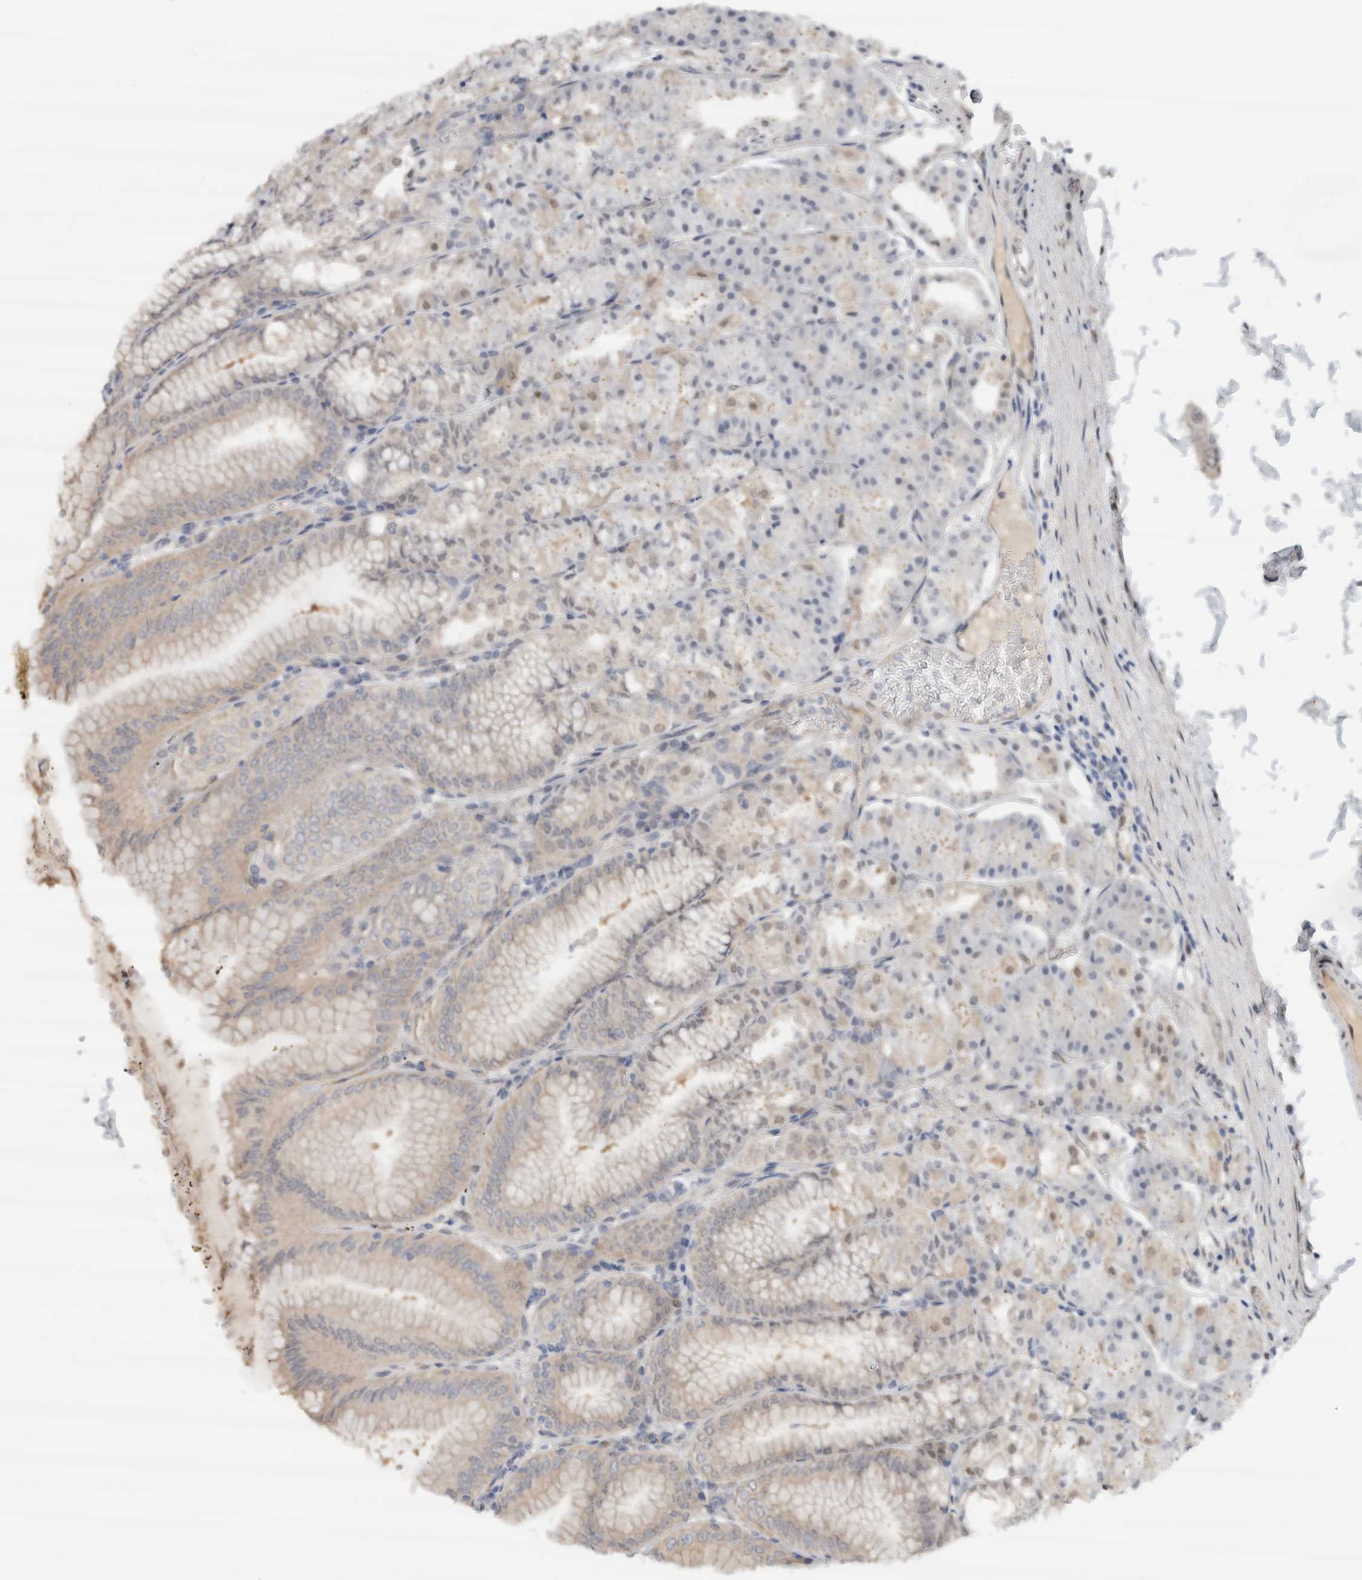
{"staining": {"intensity": "weak", "quantity": "25%-75%", "location": "cytoplasmic/membranous,nuclear"}, "tissue": "stomach", "cell_type": "Glandular cells", "image_type": "normal", "snomed": [{"axis": "morphology", "description": "Normal tissue, NOS"}, {"axis": "topography", "description": "Stomach, lower"}], "caption": "A low amount of weak cytoplasmic/membranous,nuclear expression is present in about 25%-75% of glandular cells in benign stomach.", "gene": "EIF4G3", "patient": {"sex": "male", "age": 71}}